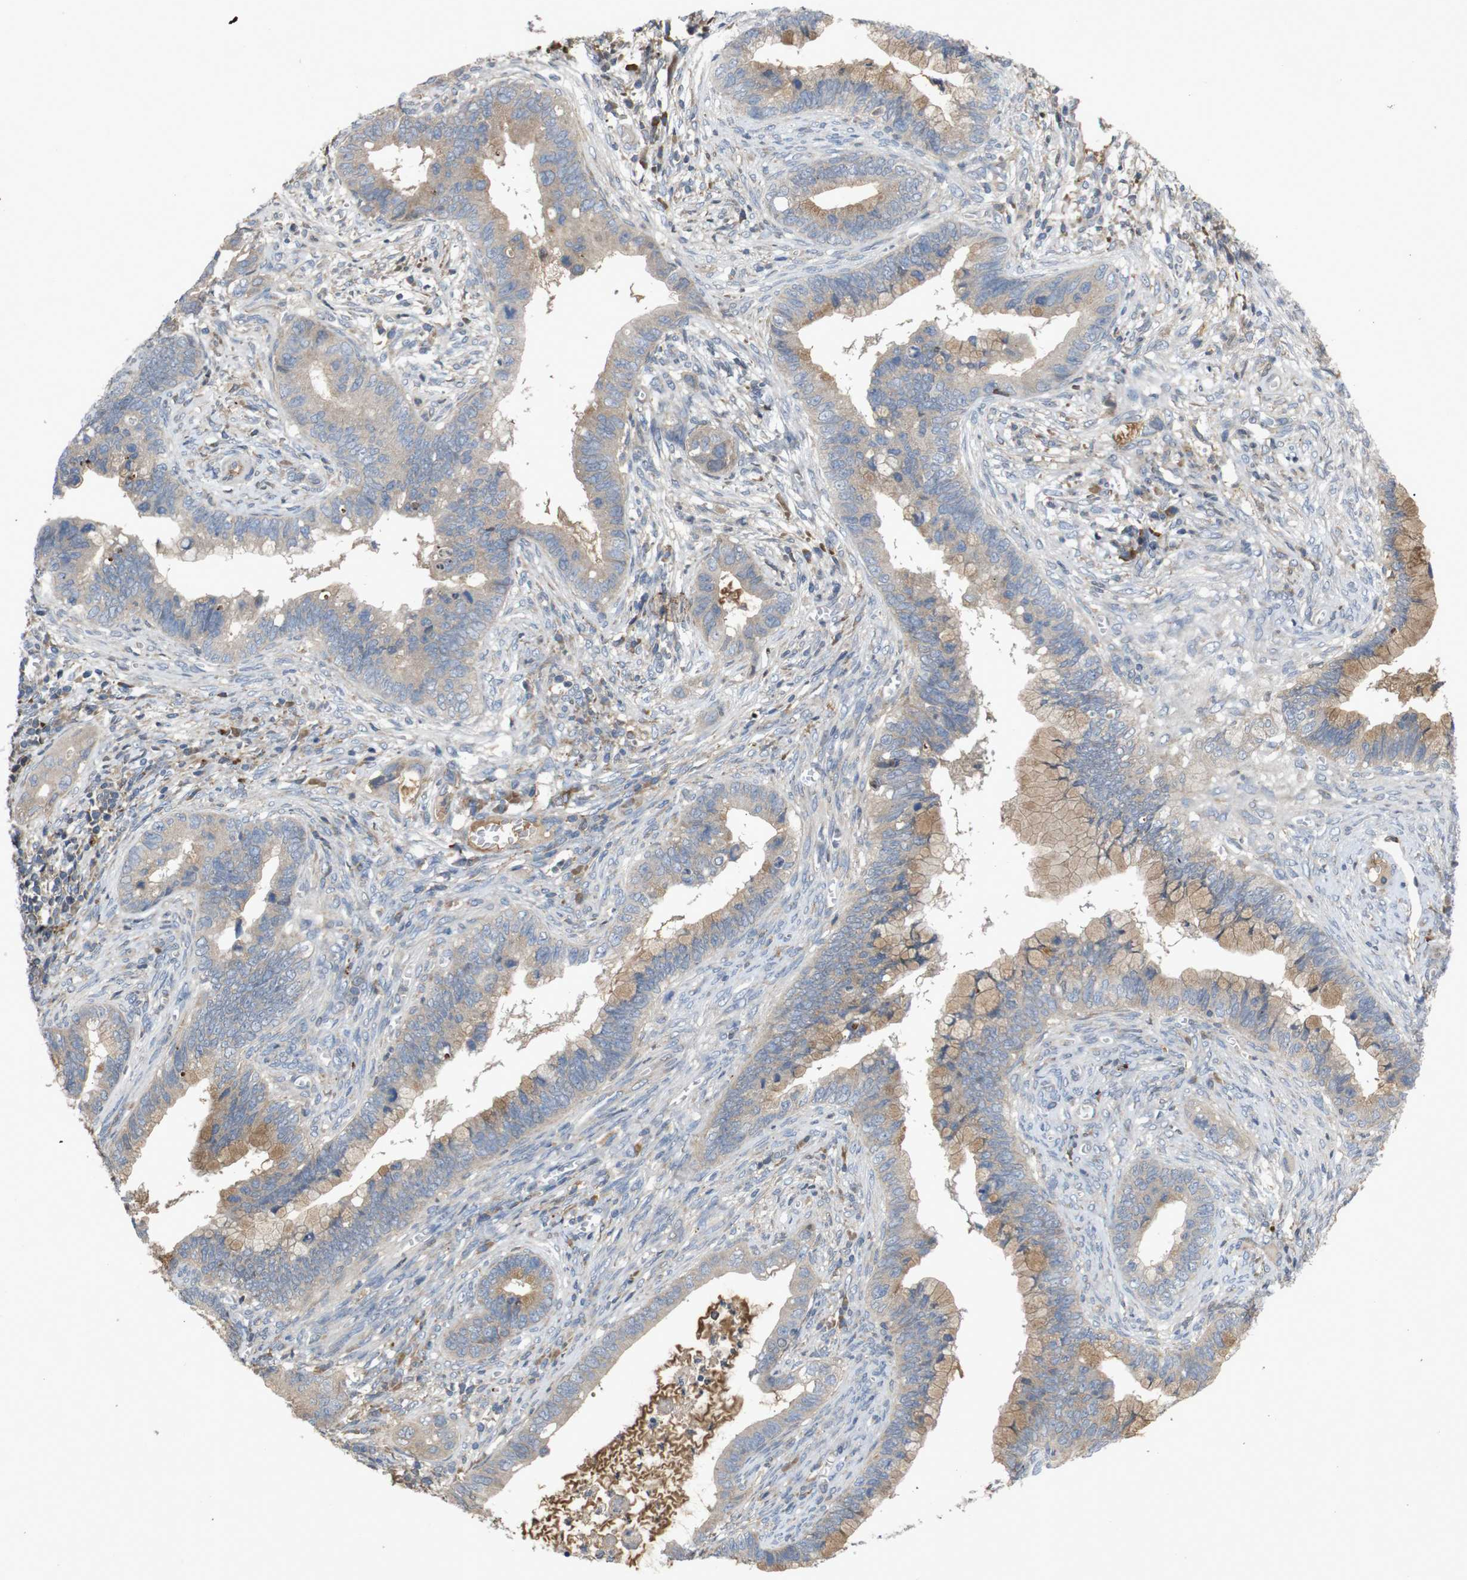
{"staining": {"intensity": "weak", "quantity": ">75%", "location": "cytoplasmic/membranous"}, "tissue": "cervical cancer", "cell_type": "Tumor cells", "image_type": "cancer", "snomed": [{"axis": "morphology", "description": "Adenocarcinoma, NOS"}, {"axis": "topography", "description": "Cervix"}], "caption": "Weak cytoplasmic/membranous positivity is seen in approximately >75% of tumor cells in cervical cancer (adenocarcinoma).", "gene": "PTPN1", "patient": {"sex": "female", "age": 44}}